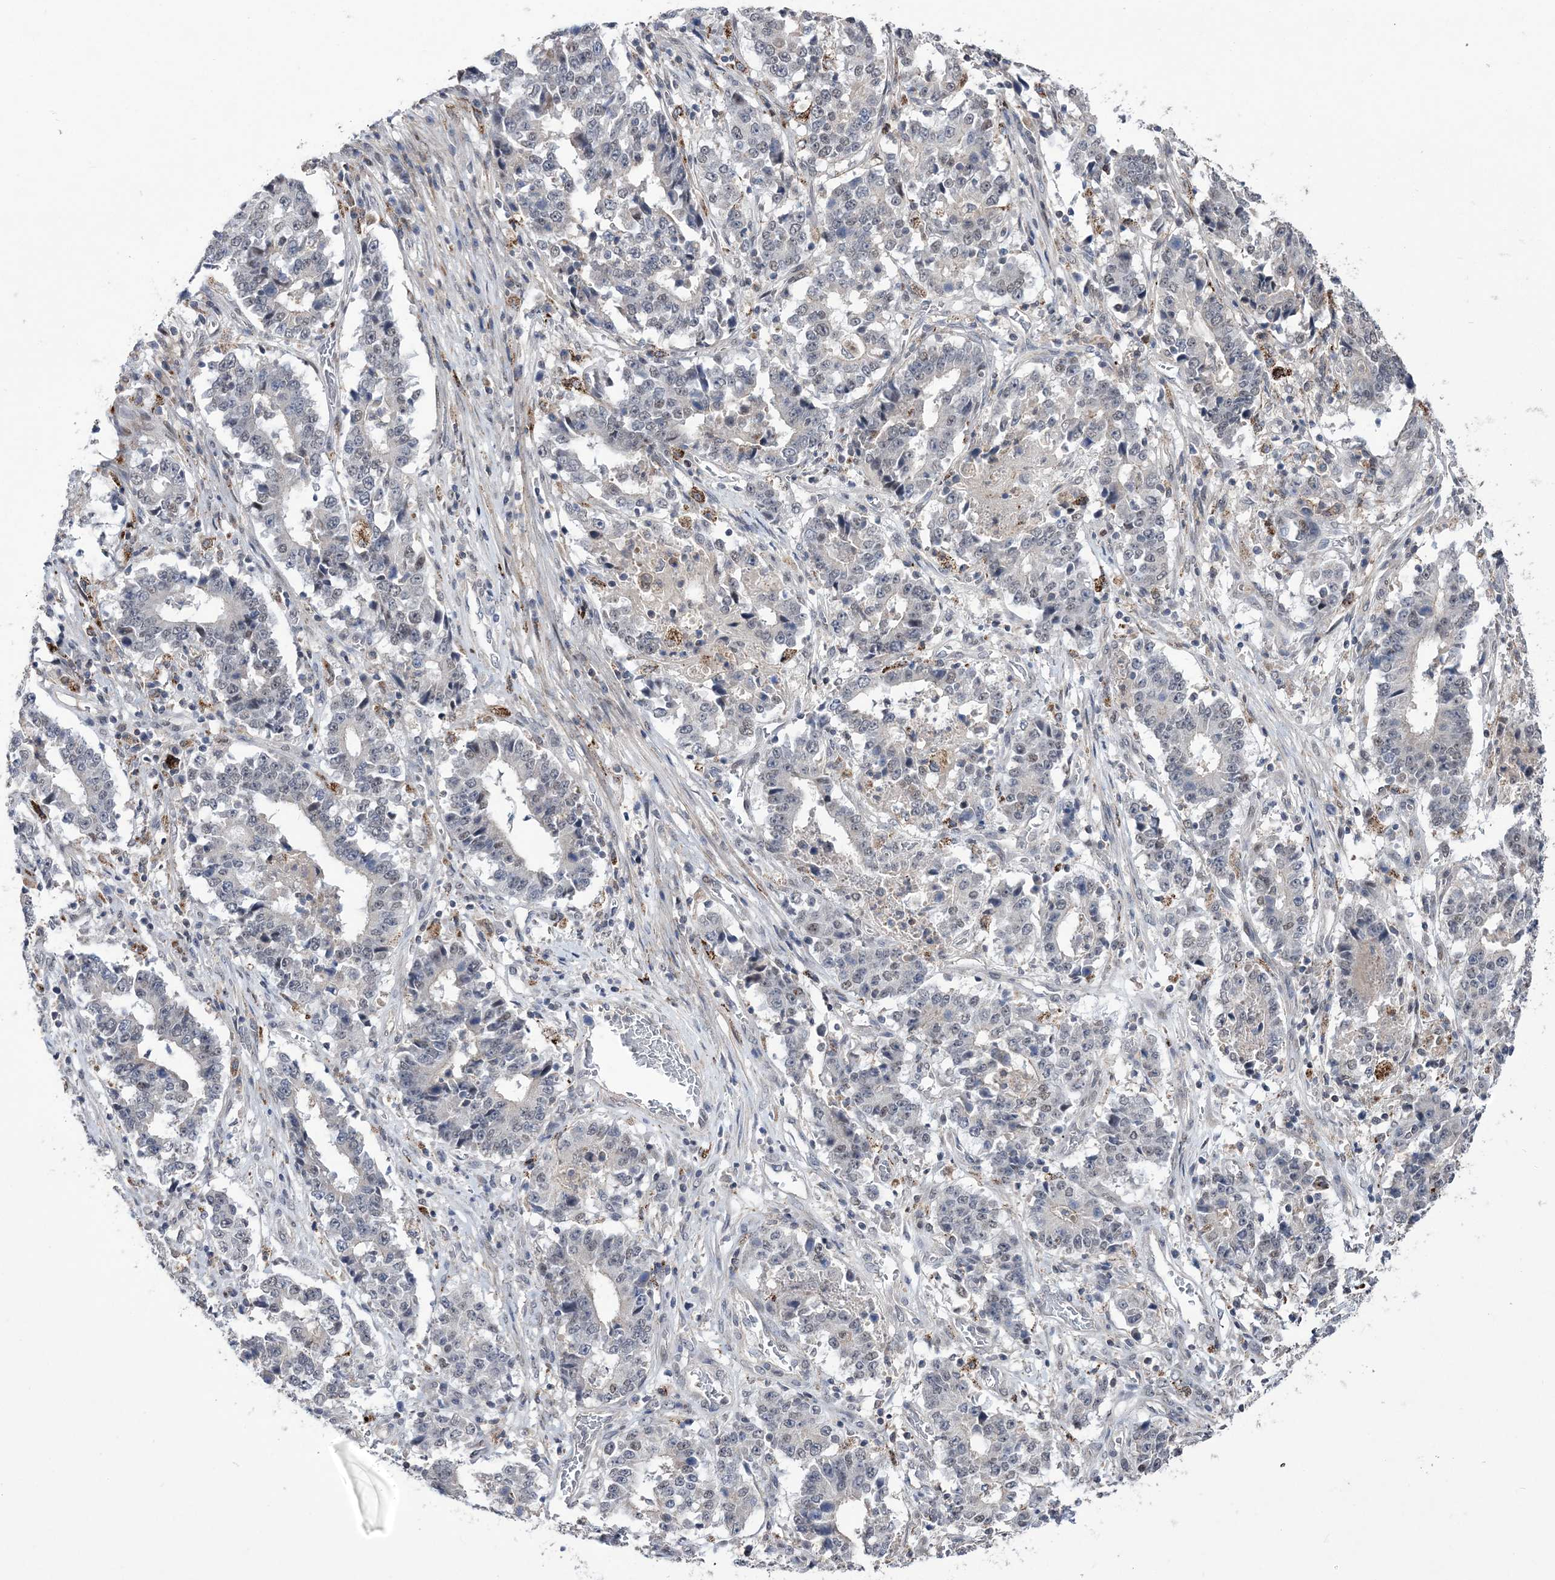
{"staining": {"intensity": "negative", "quantity": "none", "location": "none"}, "tissue": "stomach cancer", "cell_type": "Tumor cells", "image_type": "cancer", "snomed": [{"axis": "morphology", "description": "Adenocarcinoma, NOS"}, {"axis": "topography", "description": "Stomach"}], "caption": "This histopathology image is of adenocarcinoma (stomach) stained with IHC to label a protein in brown with the nuclei are counter-stained blue. There is no positivity in tumor cells.", "gene": "BOD1L1", "patient": {"sex": "male", "age": 59}}